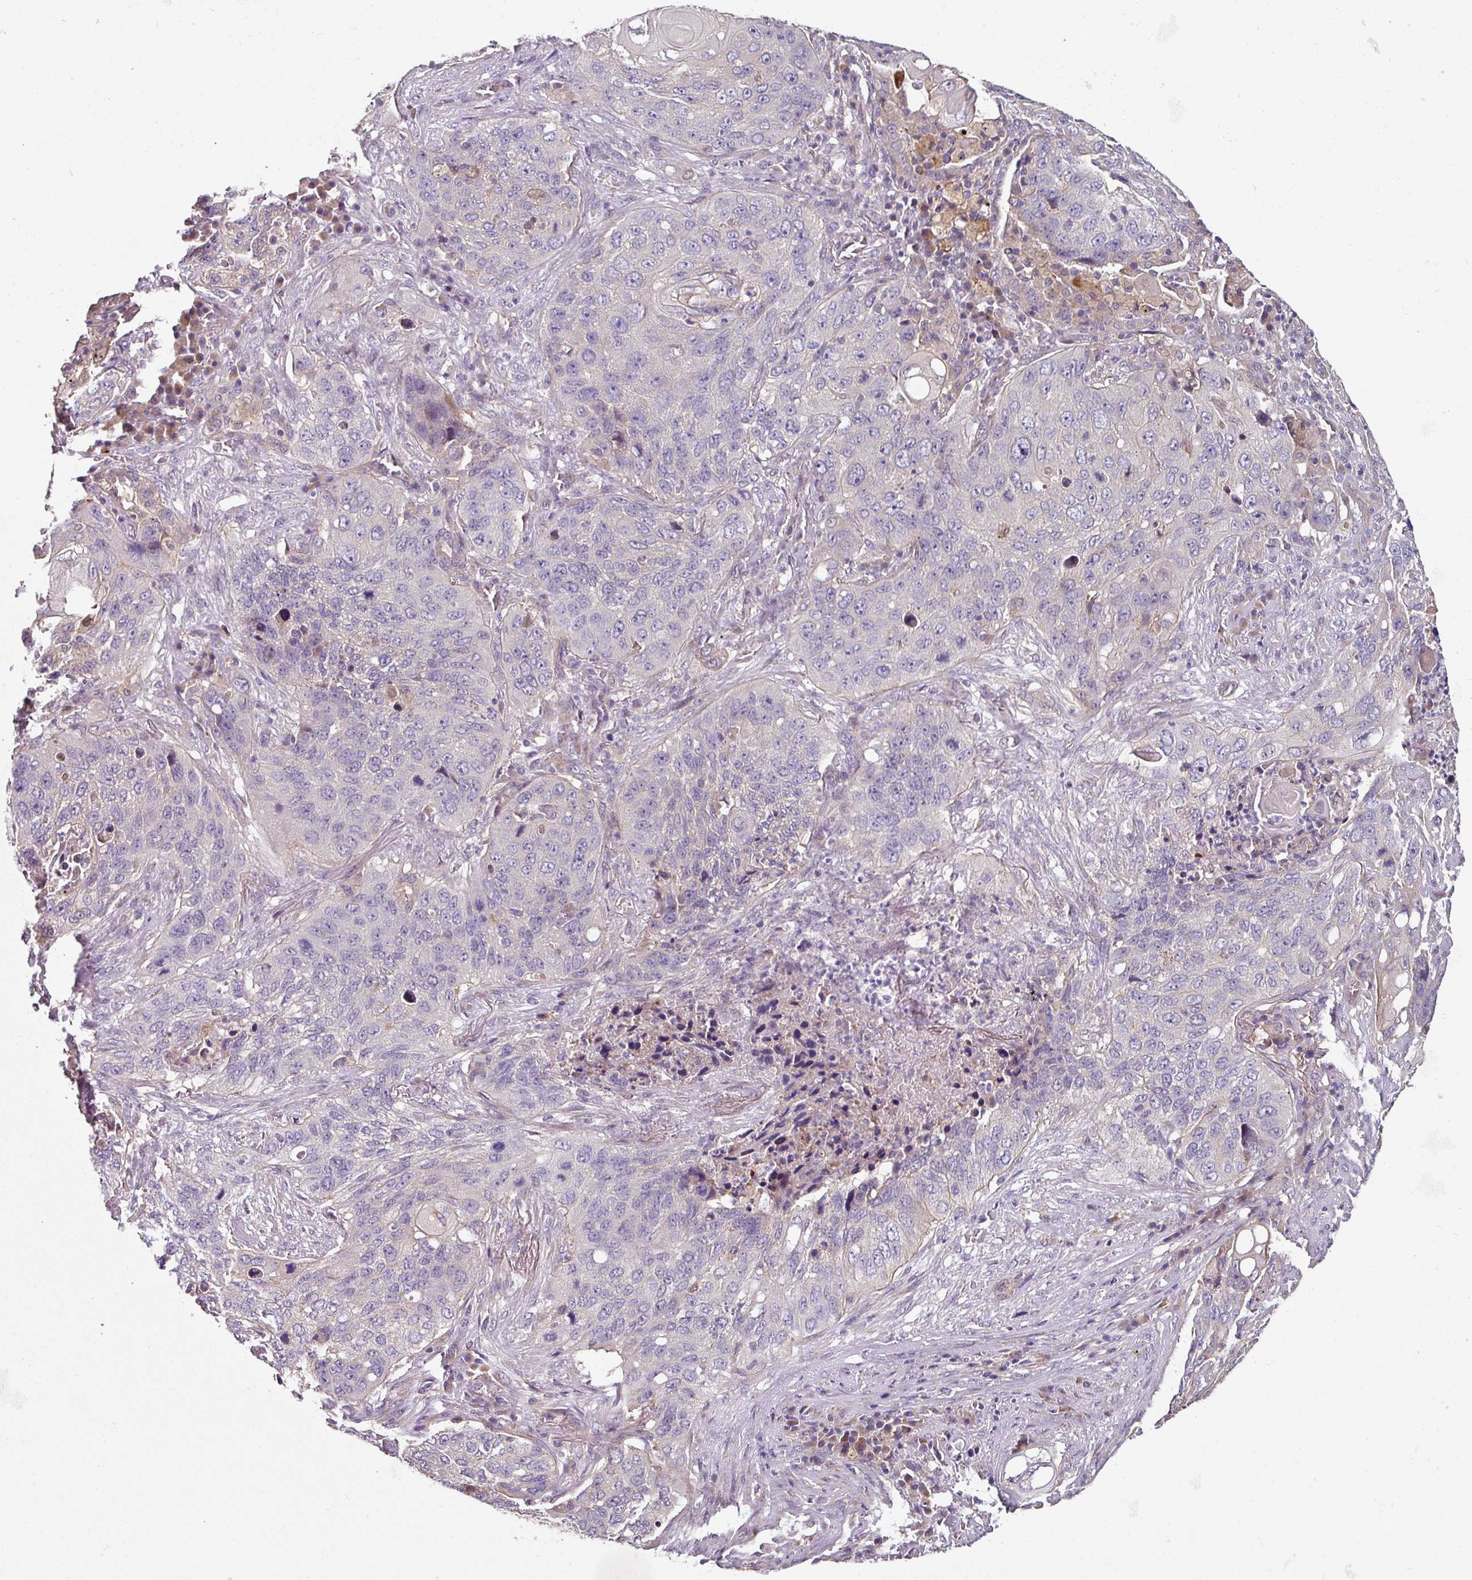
{"staining": {"intensity": "negative", "quantity": "none", "location": "none"}, "tissue": "lung cancer", "cell_type": "Tumor cells", "image_type": "cancer", "snomed": [{"axis": "morphology", "description": "Squamous cell carcinoma, NOS"}, {"axis": "topography", "description": "Lung"}], "caption": "Tumor cells show no significant protein staining in lung cancer. Nuclei are stained in blue.", "gene": "C4orf48", "patient": {"sex": "female", "age": 63}}